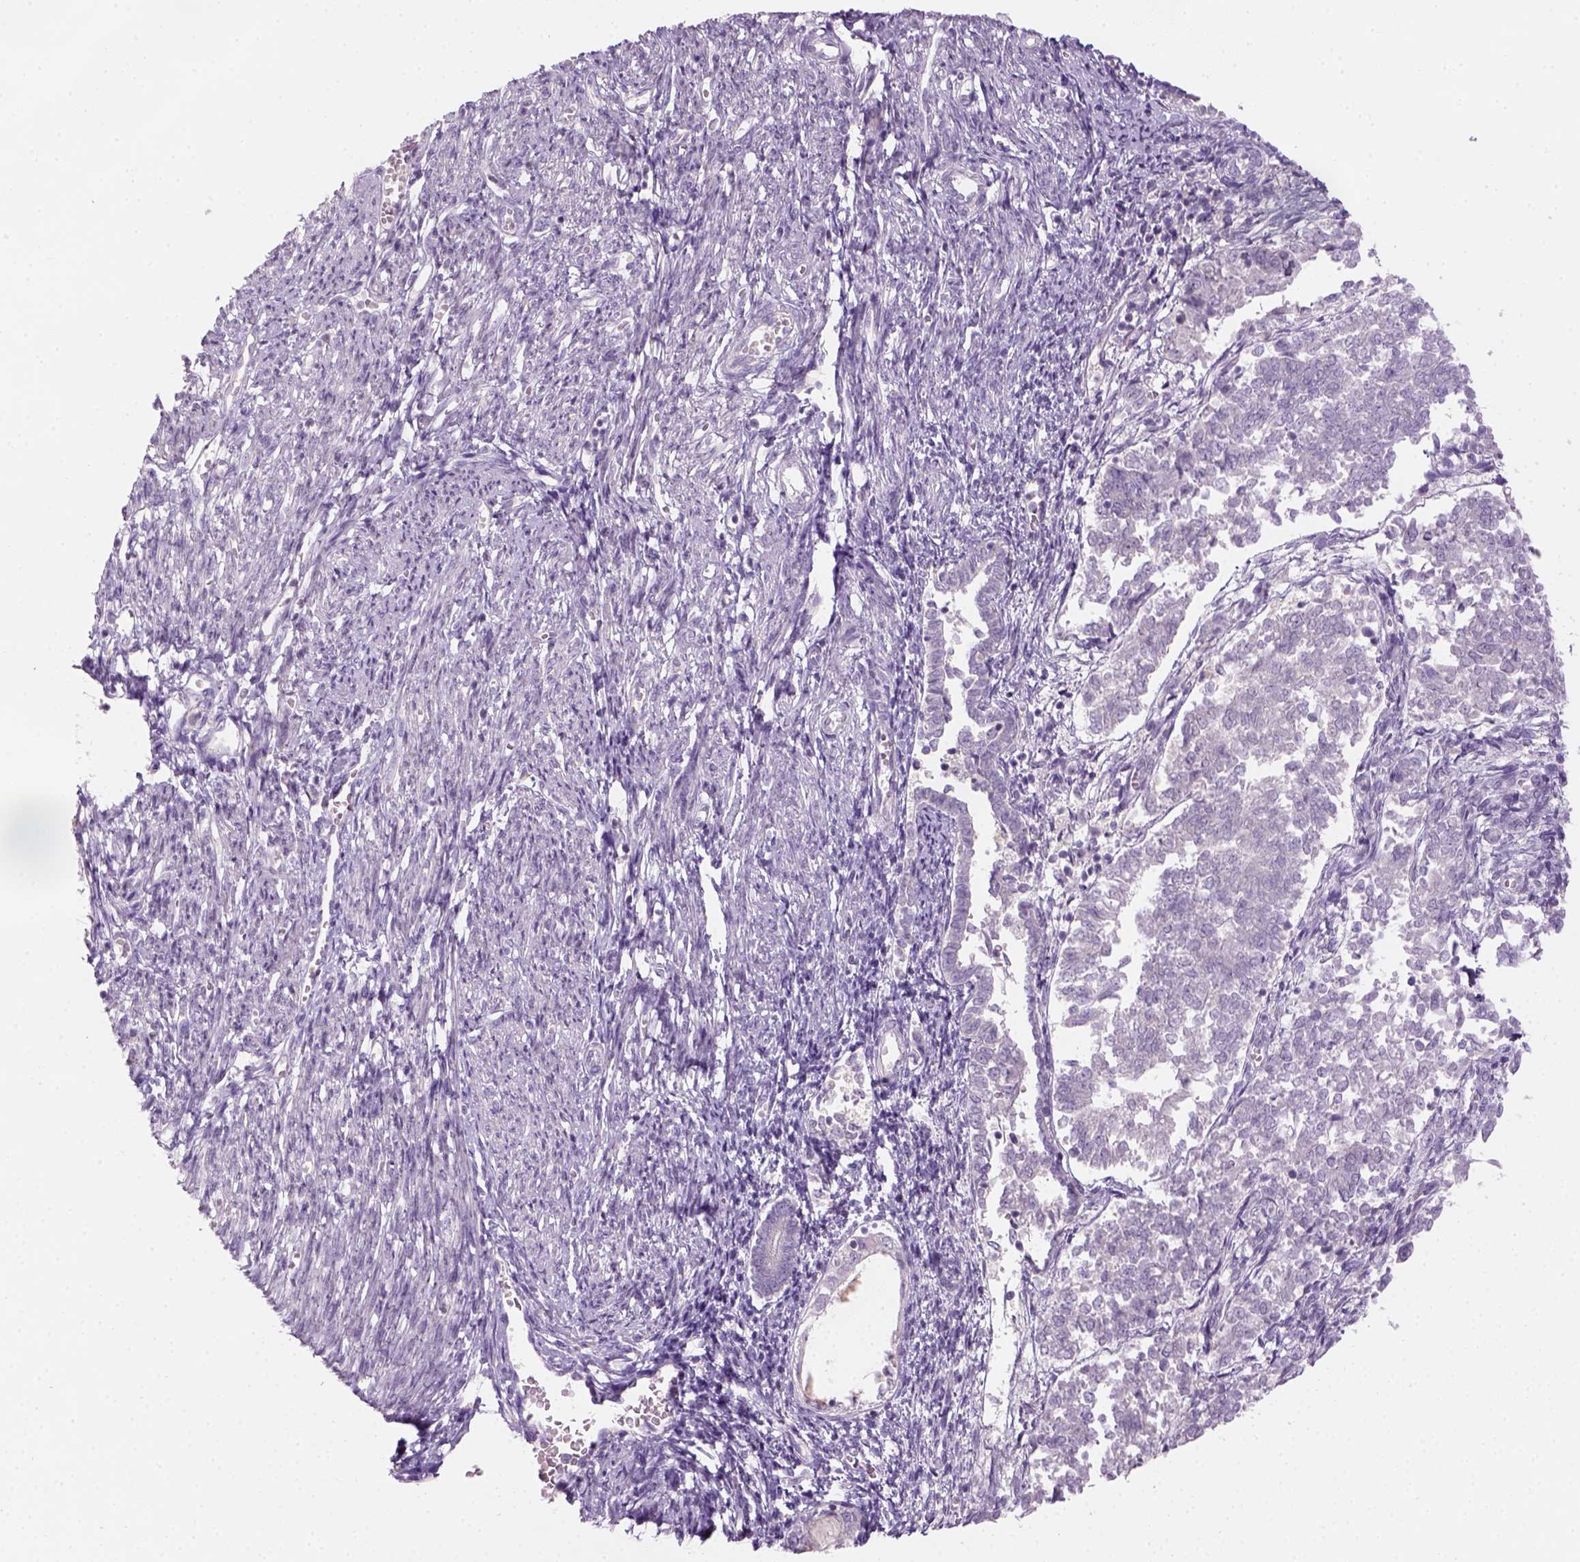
{"staining": {"intensity": "negative", "quantity": "none", "location": "none"}, "tissue": "endometrial cancer", "cell_type": "Tumor cells", "image_type": "cancer", "snomed": [{"axis": "morphology", "description": "Adenocarcinoma, NOS"}, {"axis": "topography", "description": "Endometrium"}], "caption": "Tumor cells are negative for protein expression in human adenocarcinoma (endometrial).", "gene": "GFI1B", "patient": {"sex": "female", "age": 65}}